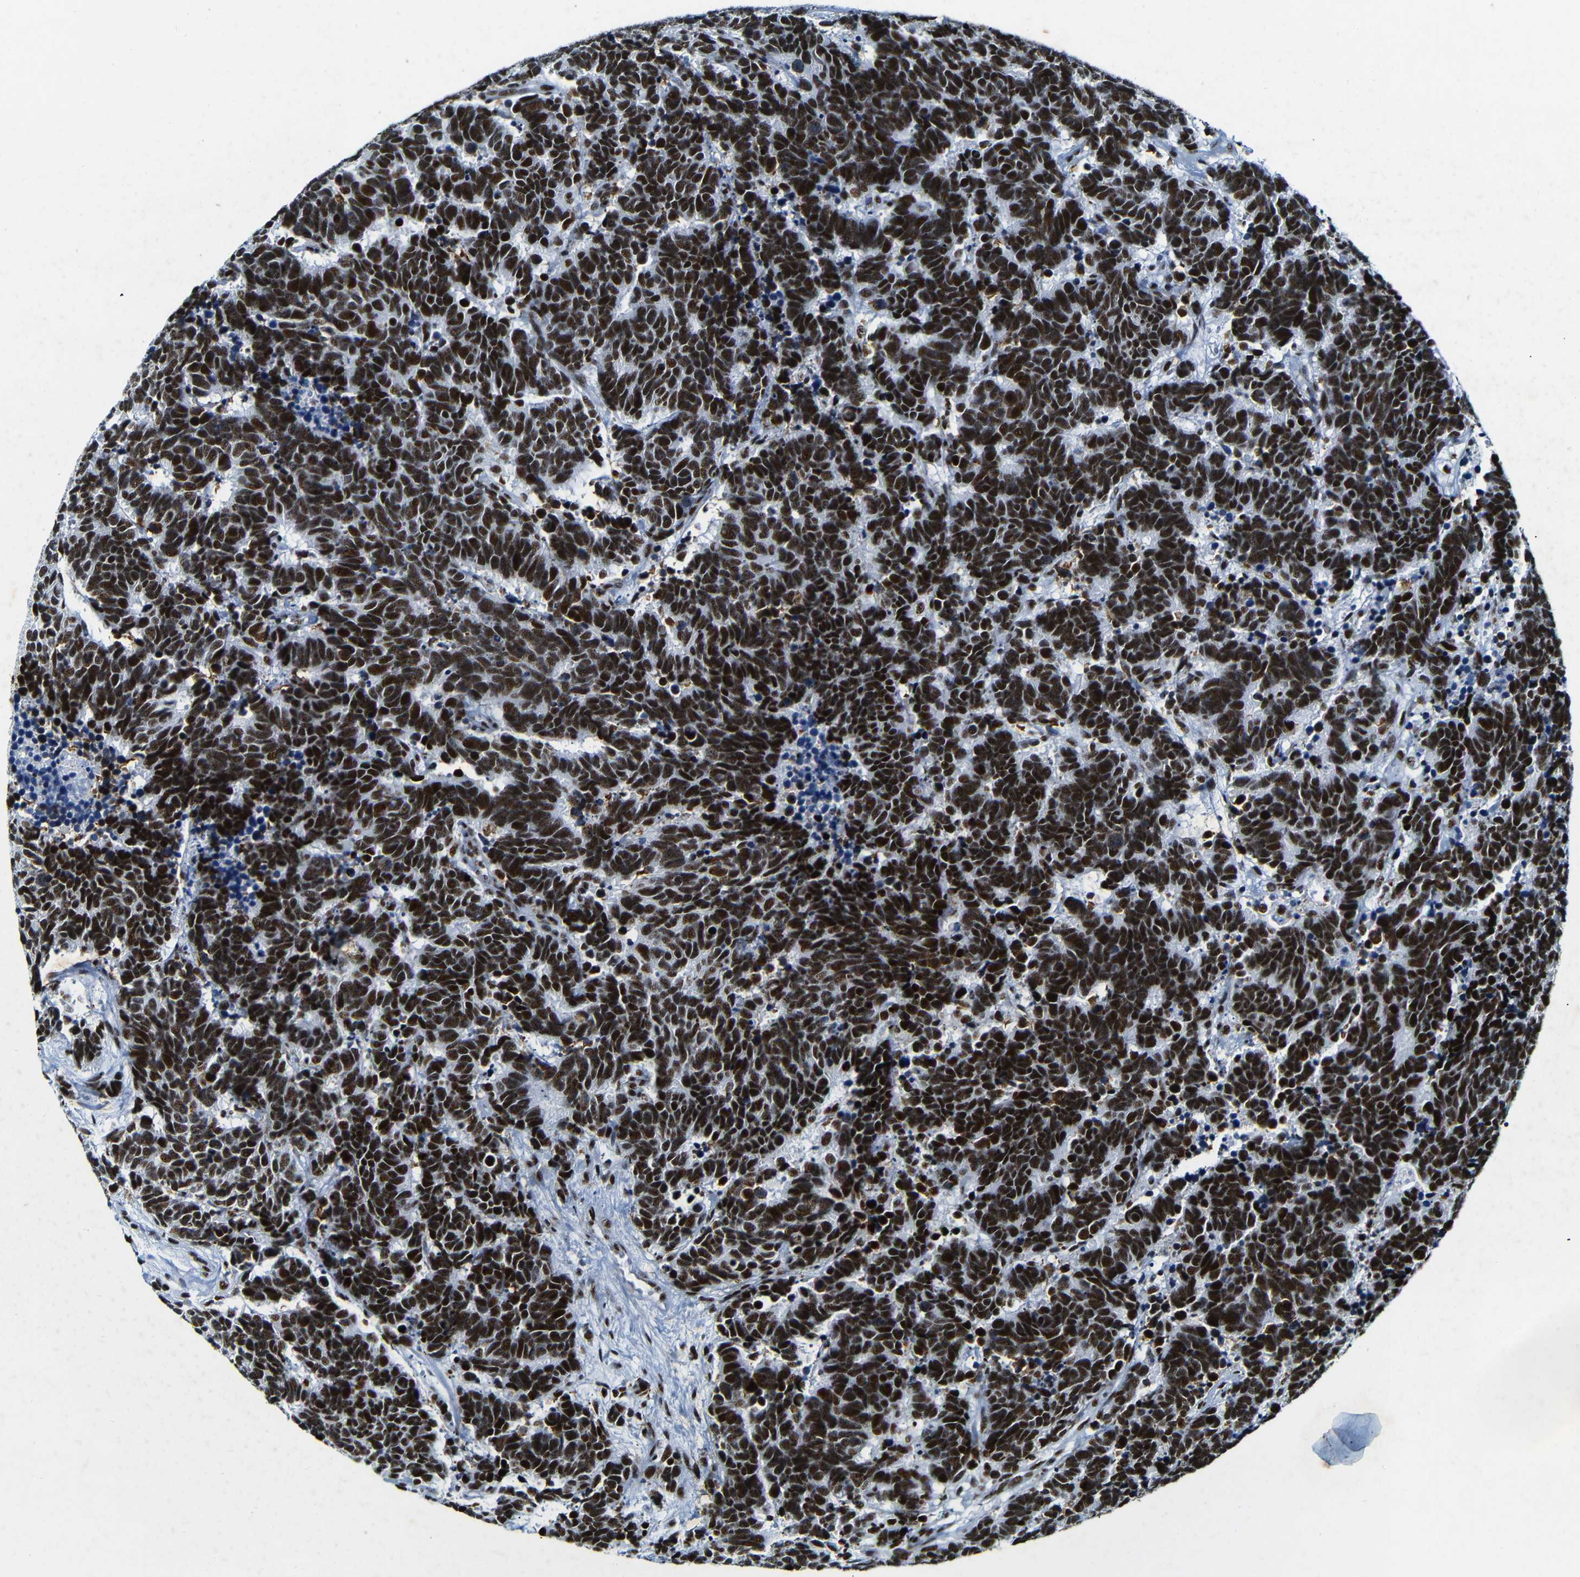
{"staining": {"intensity": "strong", "quantity": ">75%", "location": "nuclear"}, "tissue": "carcinoid", "cell_type": "Tumor cells", "image_type": "cancer", "snomed": [{"axis": "morphology", "description": "Carcinoma, NOS"}, {"axis": "morphology", "description": "Carcinoid, malignant, NOS"}, {"axis": "topography", "description": "Urinary bladder"}], "caption": "IHC of carcinoma reveals high levels of strong nuclear expression in about >75% of tumor cells. The staining was performed using DAB (3,3'-diaminobenzidine), with brown indicating positive protein expression. Nuclei are stained blue with hematoxylin.", "gene": "SRSF1", "patient": {"sex": "male", "age": 57}}